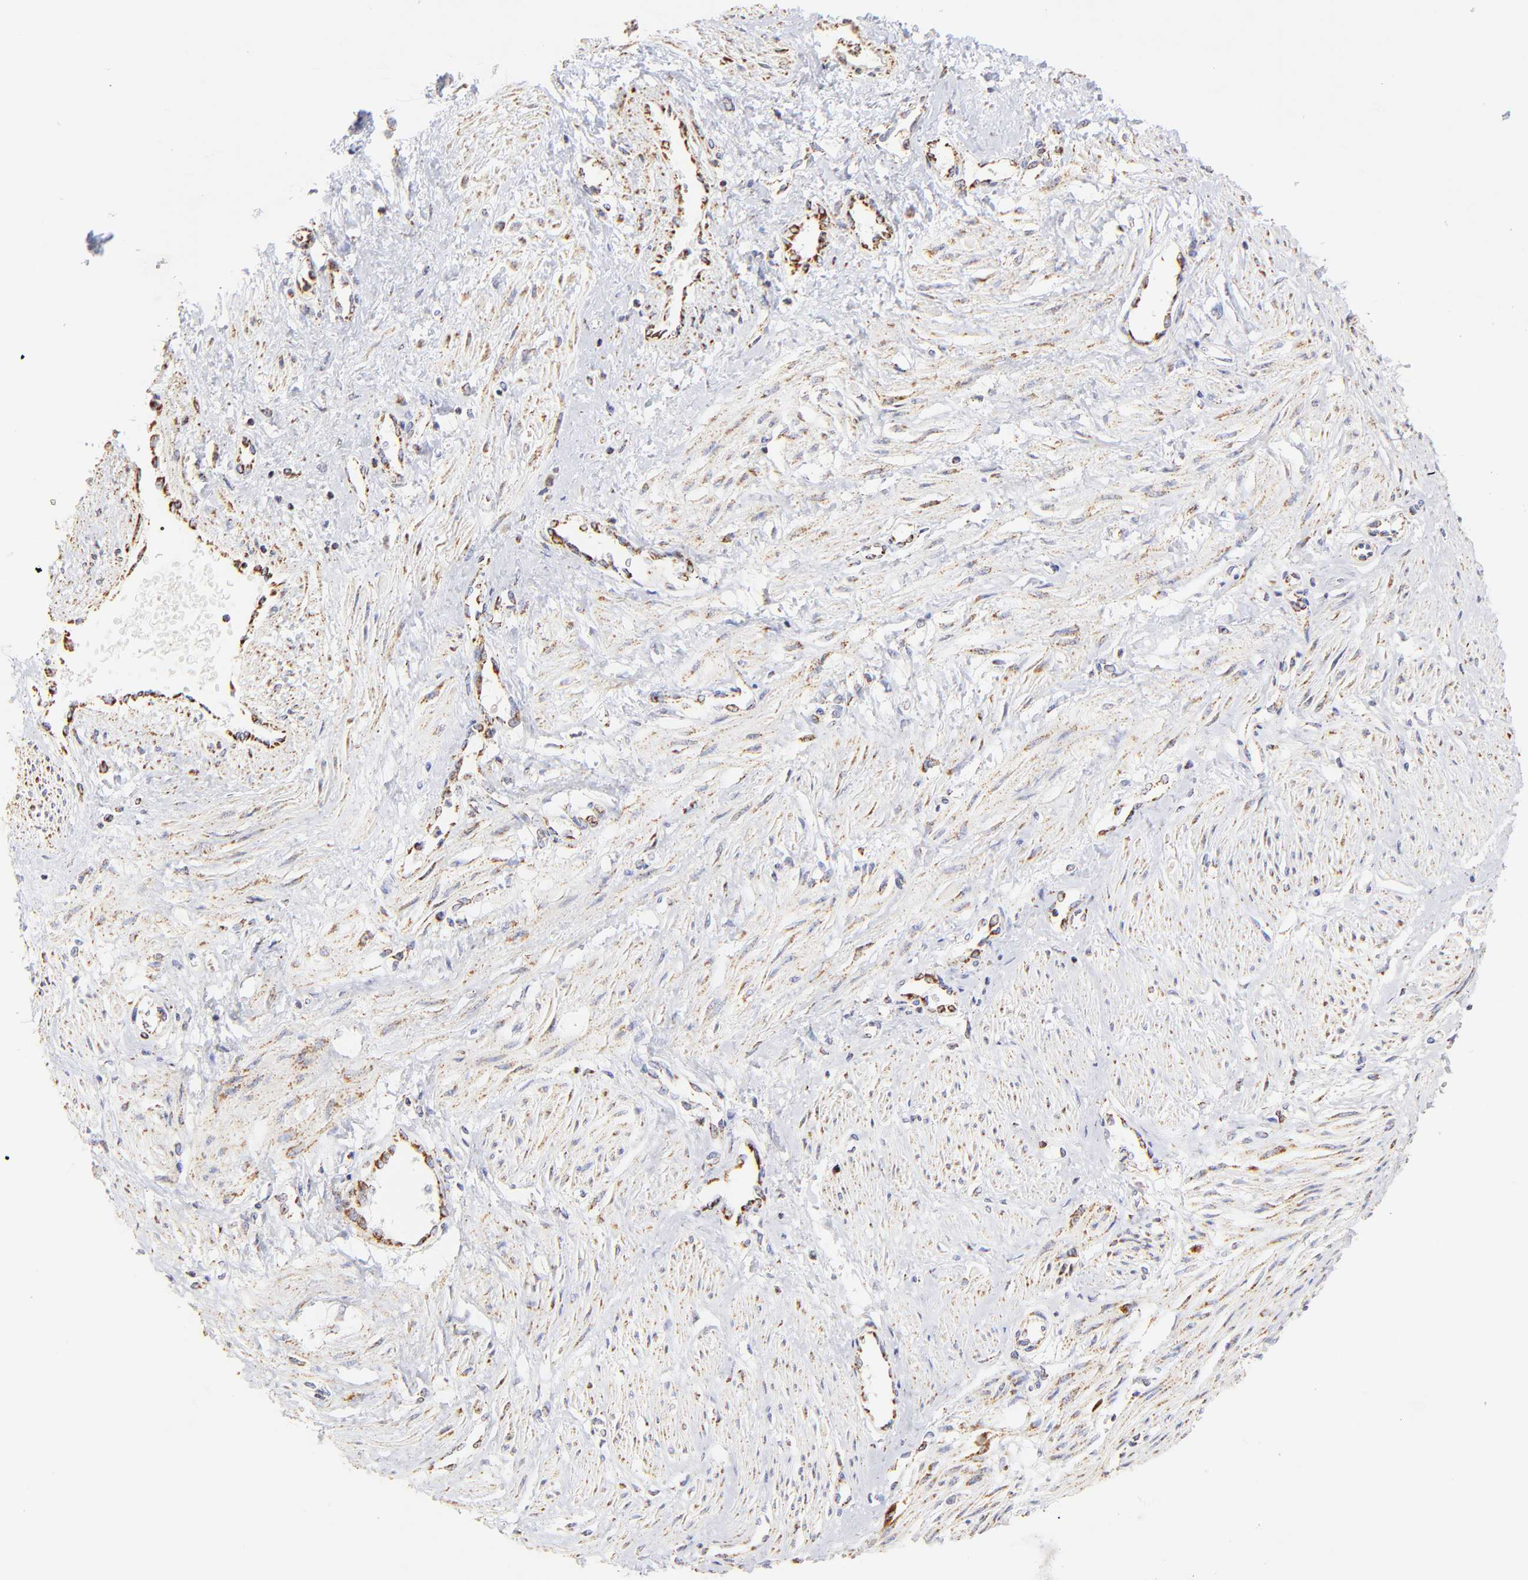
{"staining": {"intensity": "weak", "quantity": "25%-75%", "location": "cytoplasmic/membranous"}, "tissue": "smooth muscle", "cell_type": "Smooth muscle cells", "image_type": "normal", "snomed": [{"axis": "morphology", "description": "Normal tissue, NOS"}, {"axis": "topography", "description": "Smooth muscle"}, {"axis": "topography", "description": "Uterus"}], "caption": "The image displays immunohistochemical staining of benign smooth muscle. There is weak cytoplasmic/membranous staining is appreciated in approximately 25%-75% of smooth muscle cells. The protein is shown in brown color, while the nuclei are stained blue.", "gene": "ECH1", "patient": {"sex": "female", "age": 39}}